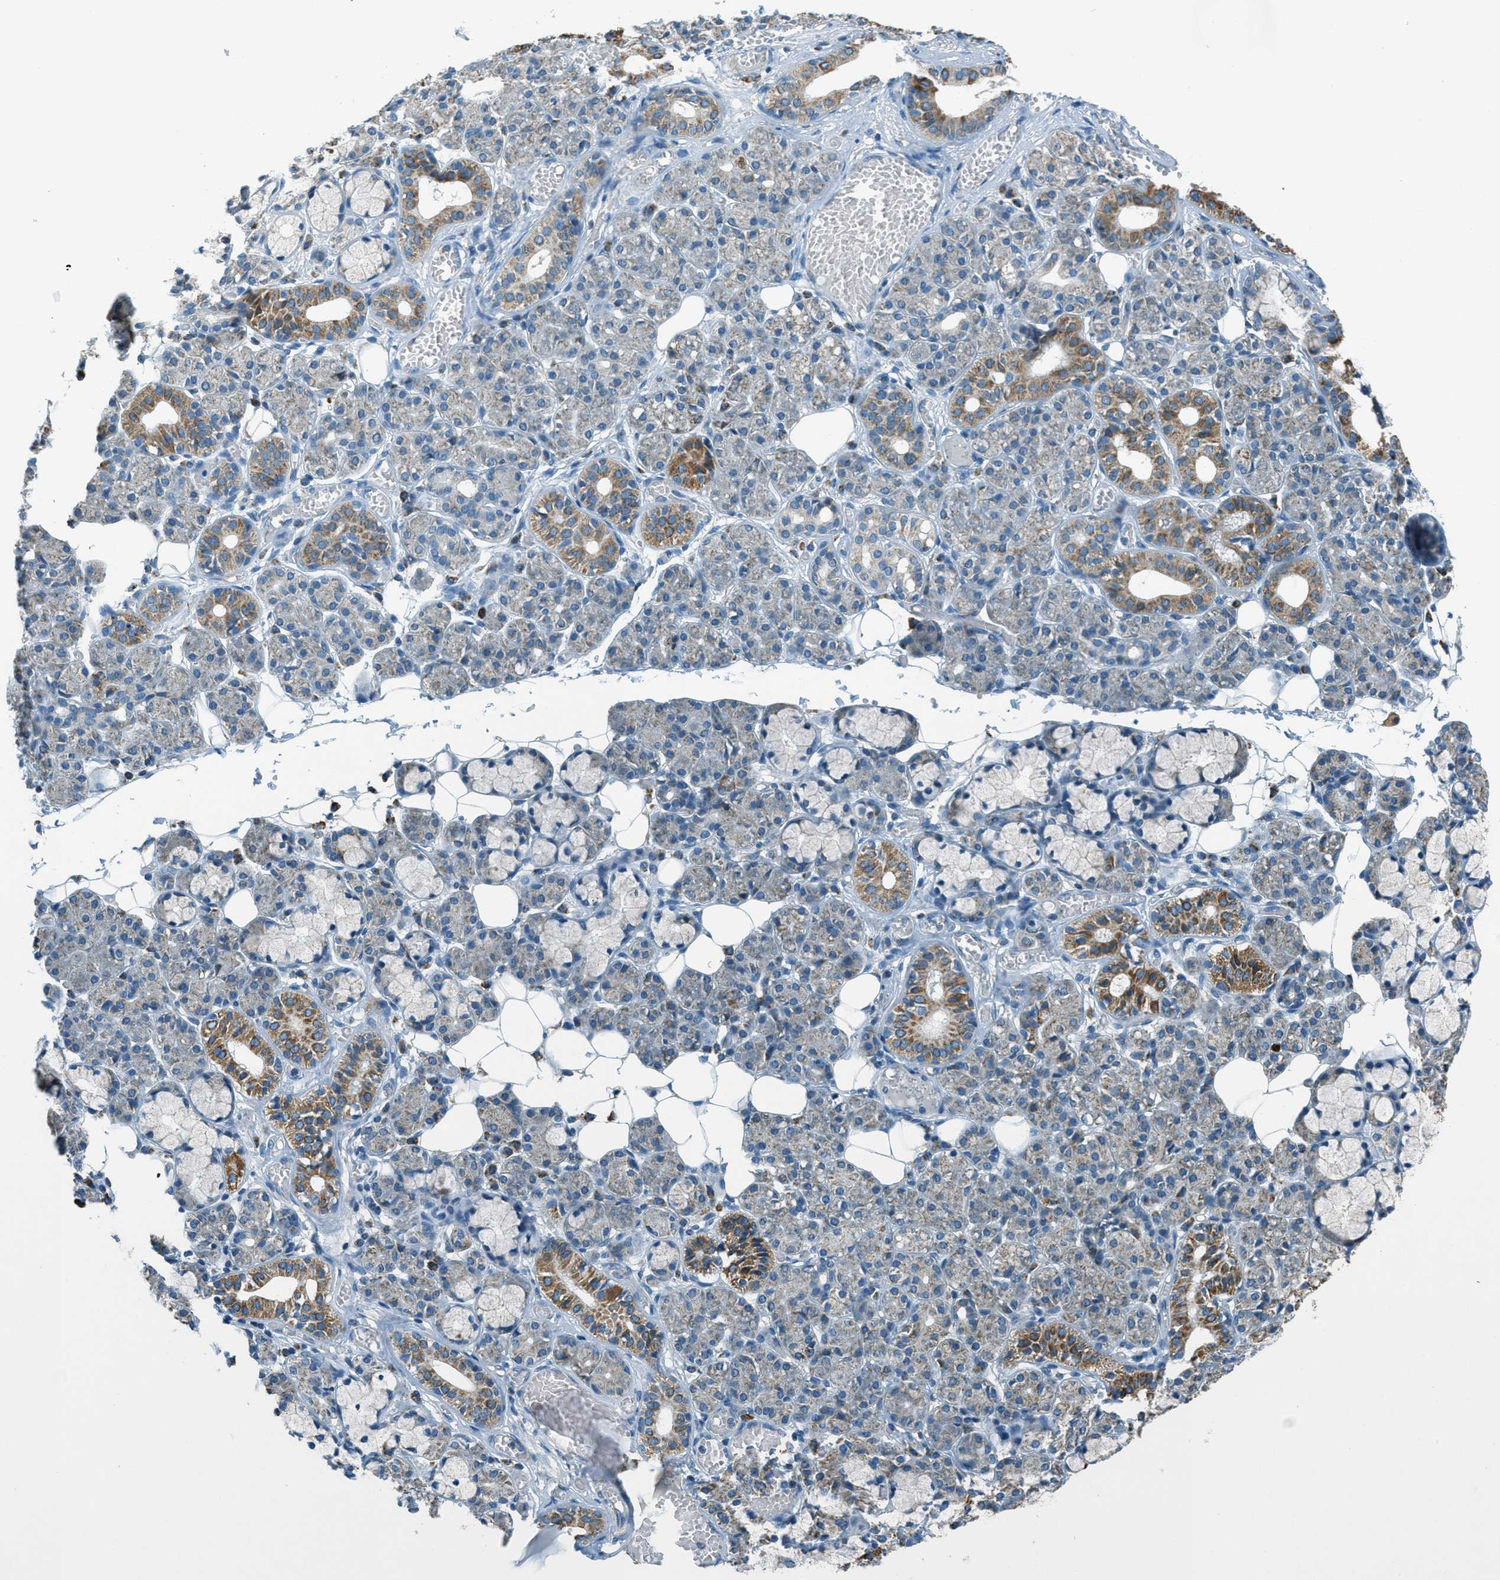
{"staining": {"intensity": "moderate", "quantity": "<25%", "location": "cytoplasmic/membranous"}, "tissue": "salivary gland", "cell_type": "Glandular cells", "image_type": "normal", "snomed": [{"axis": "morphology", "description": "Normal tissue, NOS"}, {"axis": "topography", "description": "Salivary gland"}], "caption": "The immunohistochemical stain highlights moderate cytoplasmic/membranous expression in glandular cells of normal salivary gland. (DAB IHC, brown staining for protein, blue staining for nuclei).", "gene": "CHST15", "patient": {"sex": "male", "age": 63}}